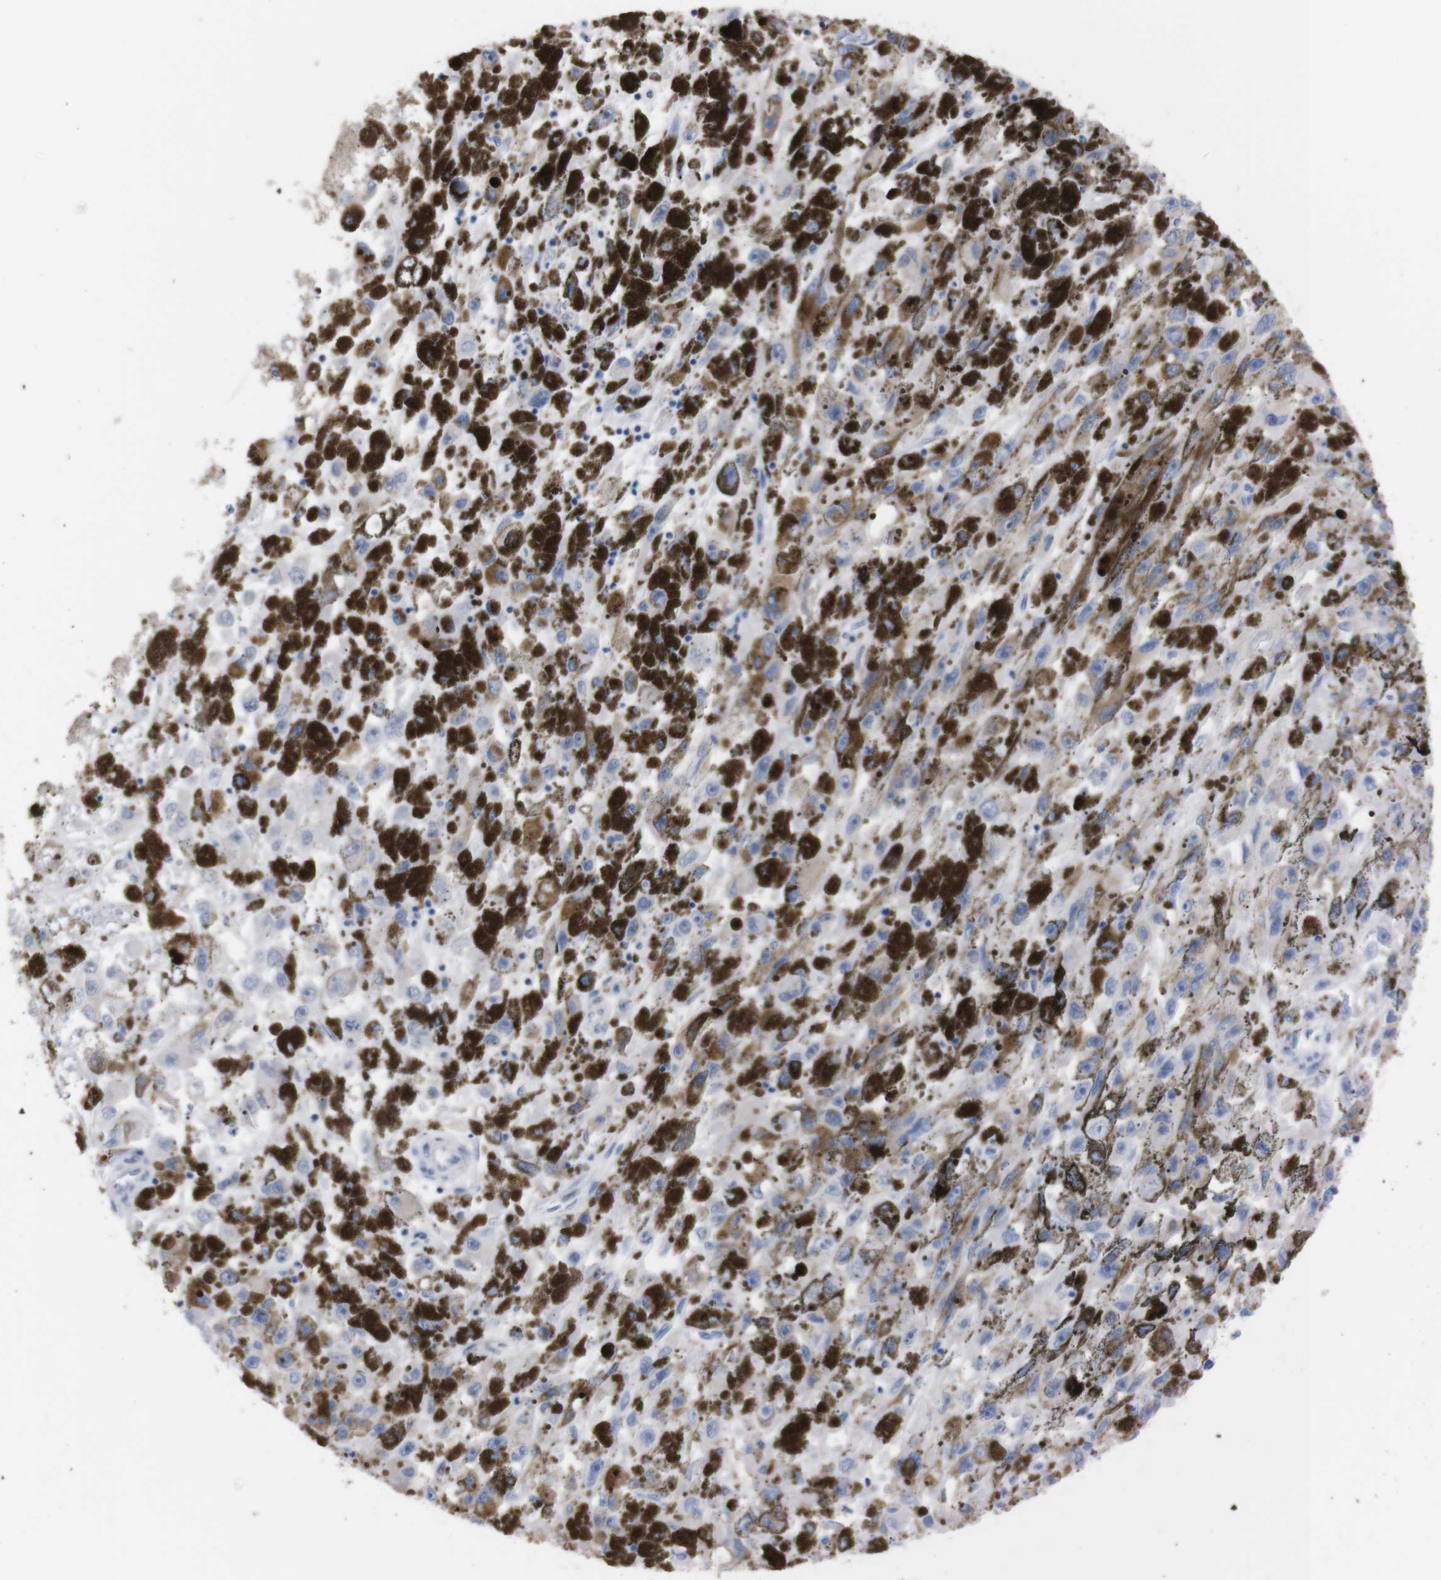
{"staining": {"intensity": "weak", "quantity": "25%-75%", "location": "cytoplasmic/membranous"}, "tissue": "melanoma", "cell_type": "Tumor cells", "image_type": "cancer", "snomed": [{"axis": "morphology", "description": "Malignant melanoma, NOS"}, {"axis": "topography", "description": "Skin"}], "caption": "Malignant melanoma was stained to show a protein in brown. There is low levels of weak cytoplasmic/membranous expression in approximately 25%-75% of tumor cells. Nuclei are stained in blue.", "gene": "TMEM243", "patient": {"sex": "female", "age": 104}}